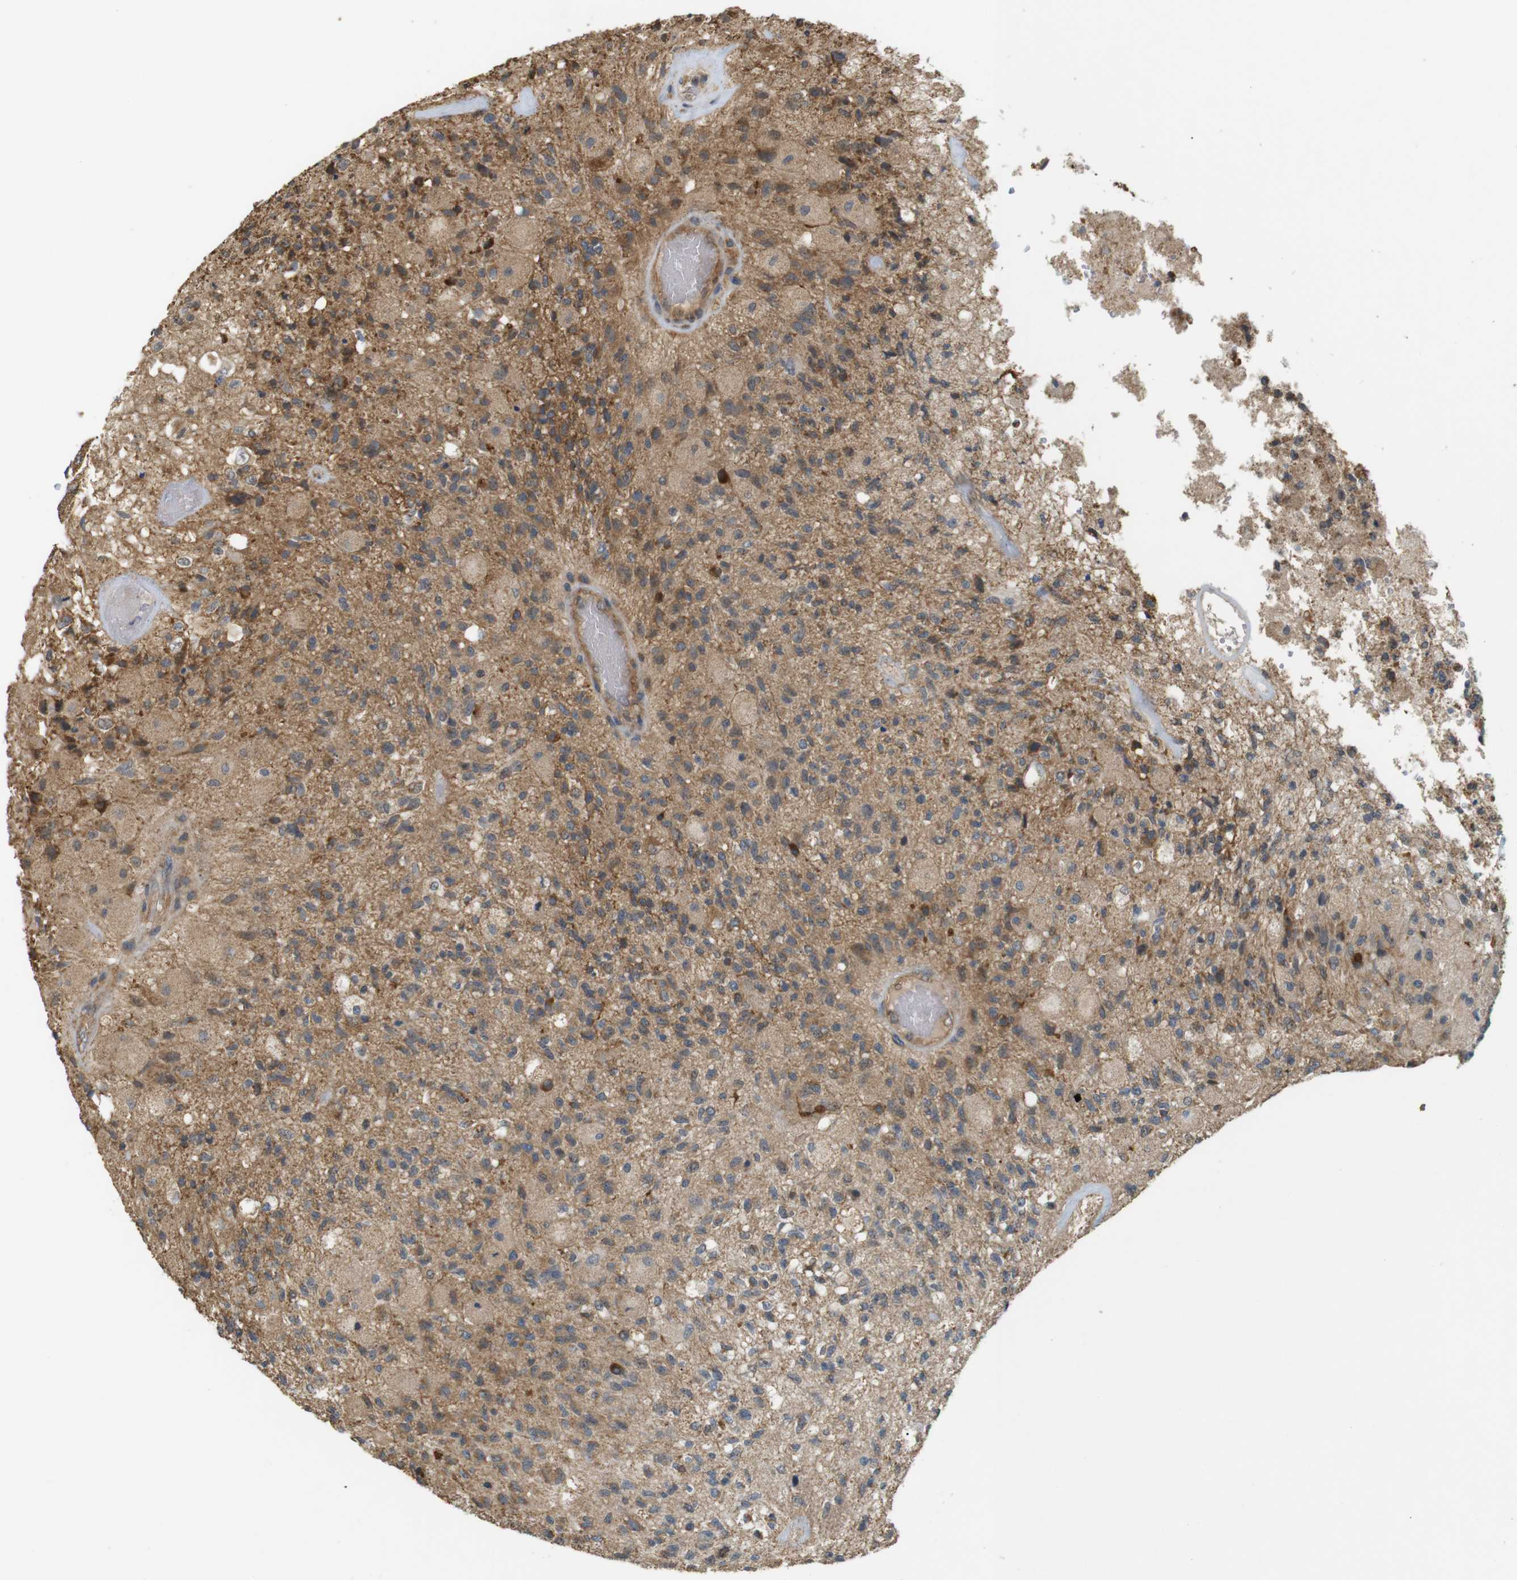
{"staining": {"intensity": "moderate", "quantity": ">75%", "location": "cytoplasmic/membranous"}, "tissue": "glioma", "cell_type": "Tumor cells", "image_type": "cancer", "snomed": [{"axis": "morphology", "description": "Normal tissue, NOS"}, {"axis": "morphology", "description": "Glioma, malignant, High grade"}, {"axis": "topography", "description": "Cerebral cortex"}], "caption": "A brown stain labels moderate cytoplasmic/membranous positivity of a protein in human glioma tumor cells. (brown staining indicates protein expression, while blue staining denotes nuclei).", "gene": "KSR1", "patient": {"sex": "male", "age": 77}}